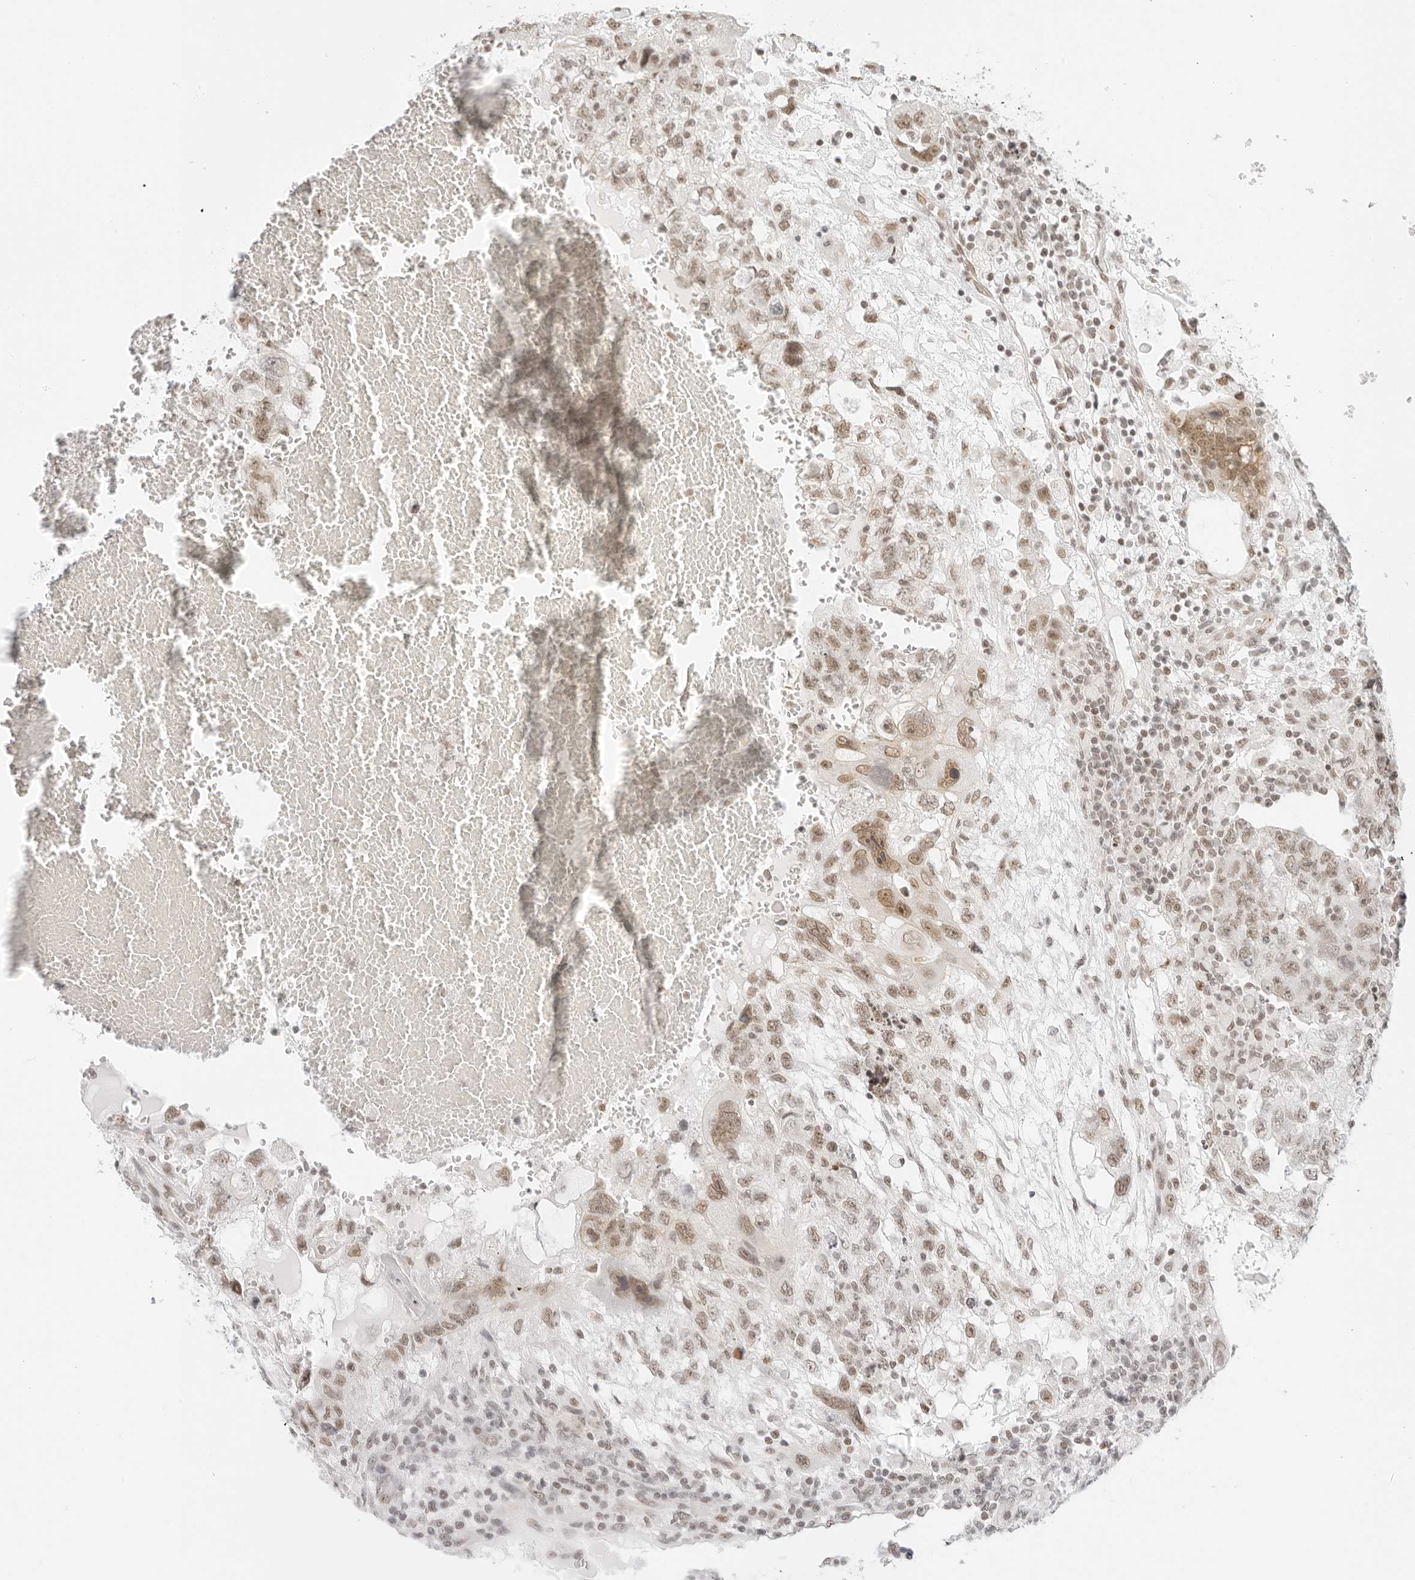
{"staining": {"intensity": "weak", "quantity": ">75%", "location": "nuclear"}, "tissue": "testis cancer", "cell_type": "Tumor cells", "image_type": "cancer", "snomed": [{"axis": "morphology", "description": "Carcinoma, Embryonal, NOS"}, {"axis": "topography", "description": "Testis"}], "caption": "The histopathology image exhibits a brown stain indicating the presence of a protein in the nuclear of tumor cells in testis cancer. Nuclei are stained in blue.", "gene": "TCIM", "patient": {"sex": "male", "age": 36}}